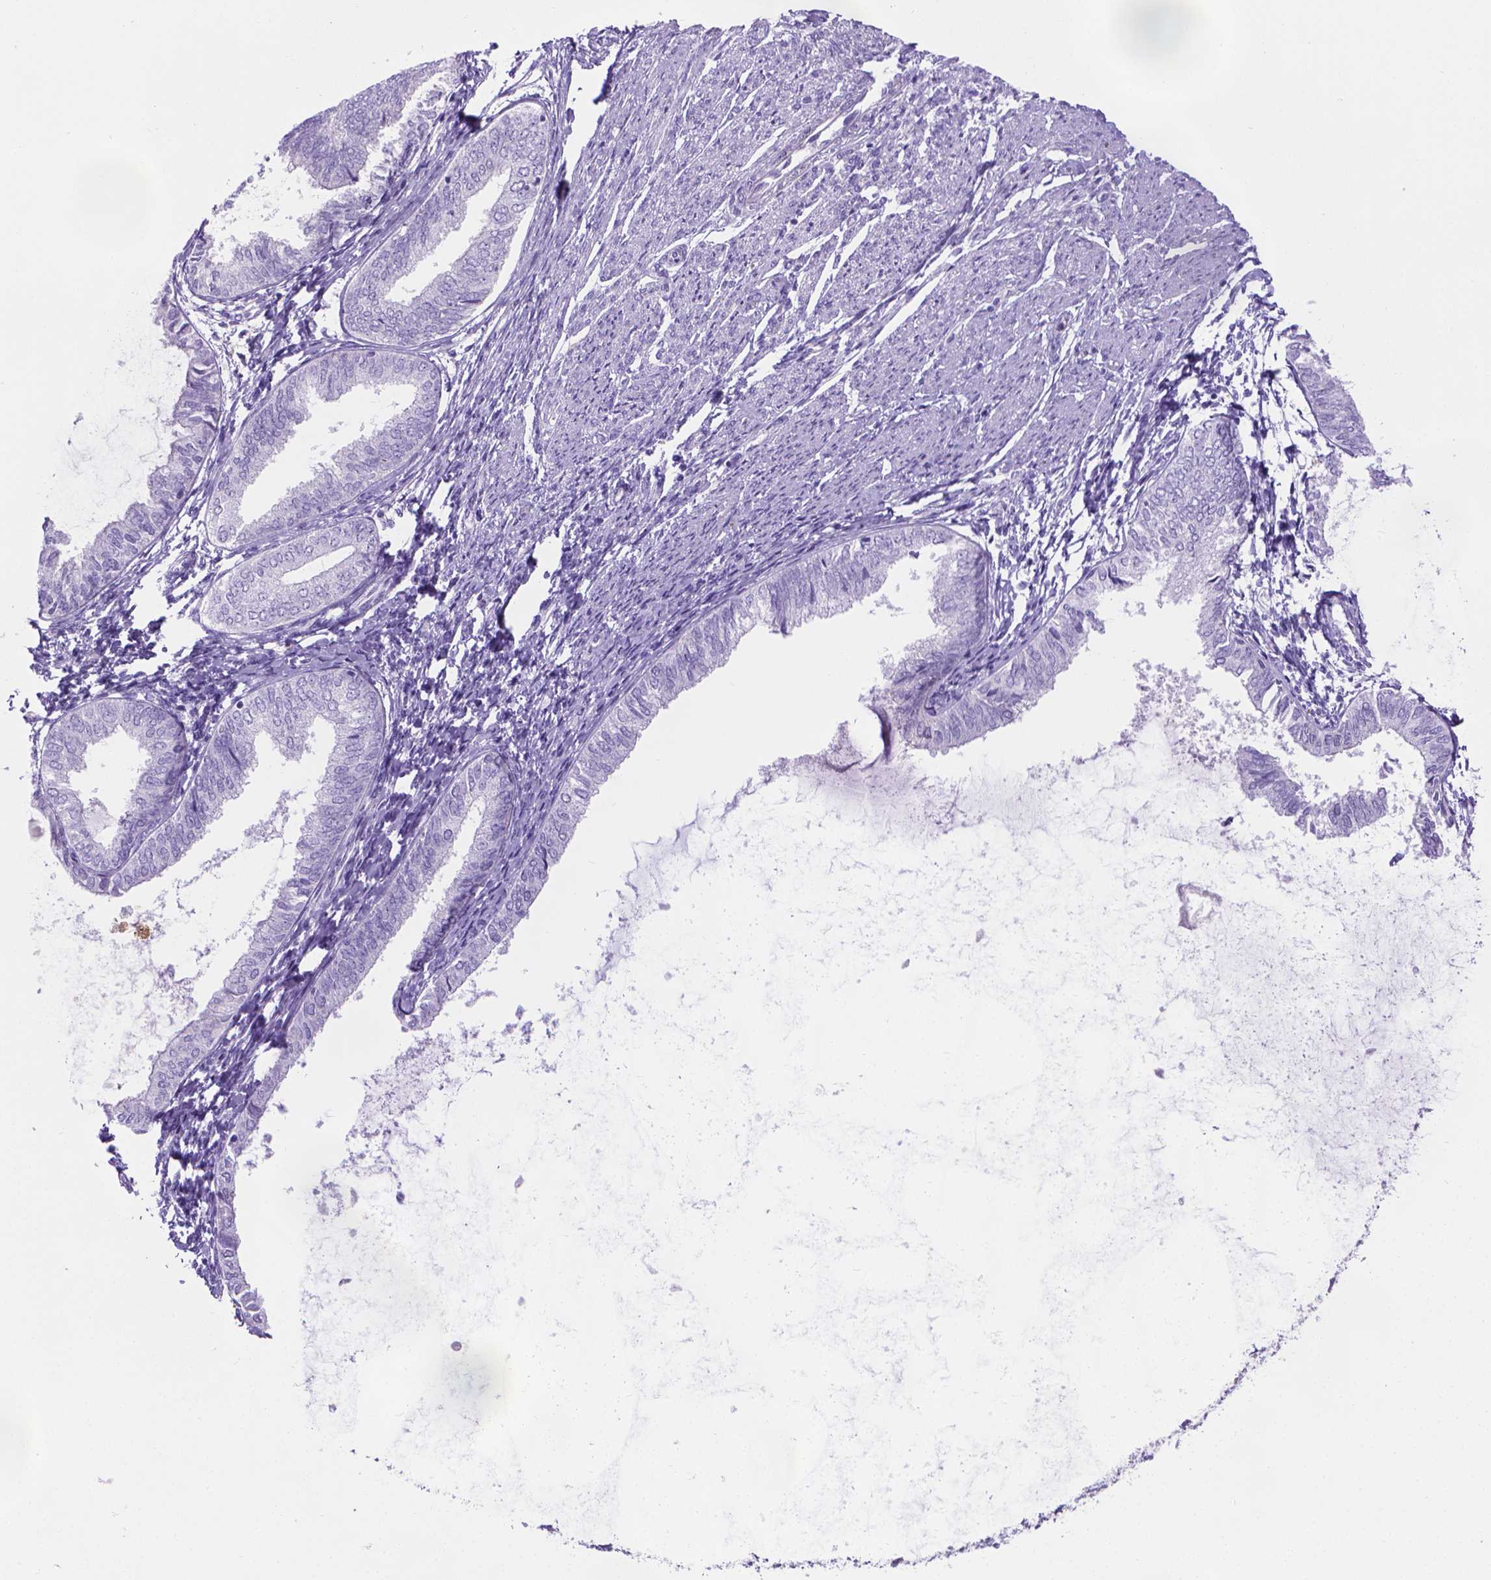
{"staining": {"intensity": "negative", "quantity": "none", "location": "none"}, "tissue": "endometrial cancer", "cell_type": "Tumor cells", "image_type": "cancer", "snomed": [{"axis": "morphology", "description": "Adenocarcinoma, NOS"}, {"axis": "topography", "description": "Endometrium"}], "caption": "This is an IHC histopathology image of human endometrial adenocarcinoma. There is no positivity in tumor cells.", "gene": "SPAG6", "patient": {"sex": "female", "age": 68}}